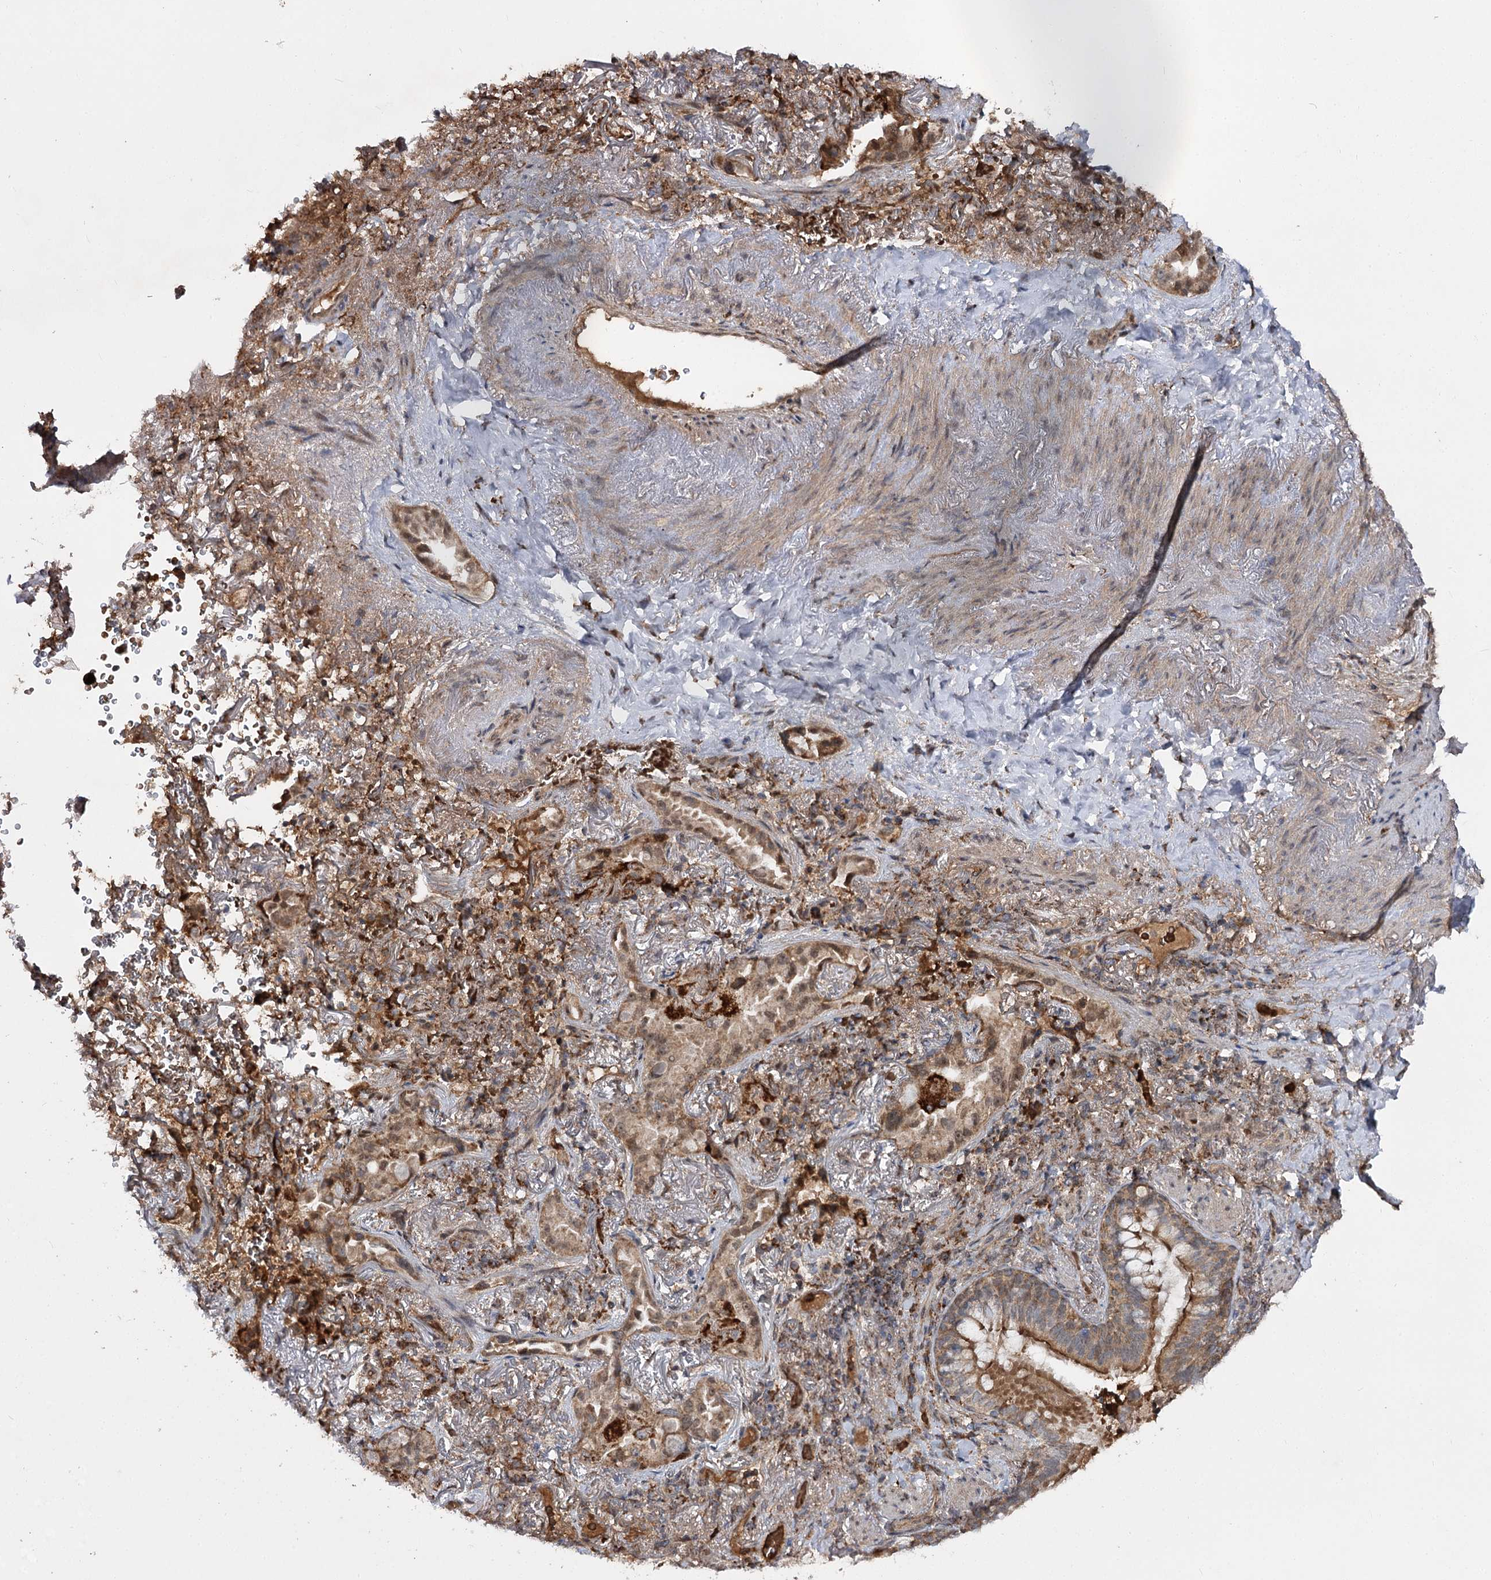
{"staining": {"intensity": "weak", "quantity": ">75%", "location": "cytoplasmic/membranous"}, "tissue": "lung cancer", "cell_type": "Tumor cells", "image_type": "cancer", "snomed": [{"axis": "morphology", "description": "Adenocarcinoma, NOS"}, {"axis": "topography", "description": "Lung"}], "caption": "Approximately >75% of tumor cells in lung cancer exhibit weak cytoplasmic/membranous protein expression as visualized by brown immunohistochemical staining.", "gene": "MSANTD2", "patient": {"sex": "female", "age": 69}}